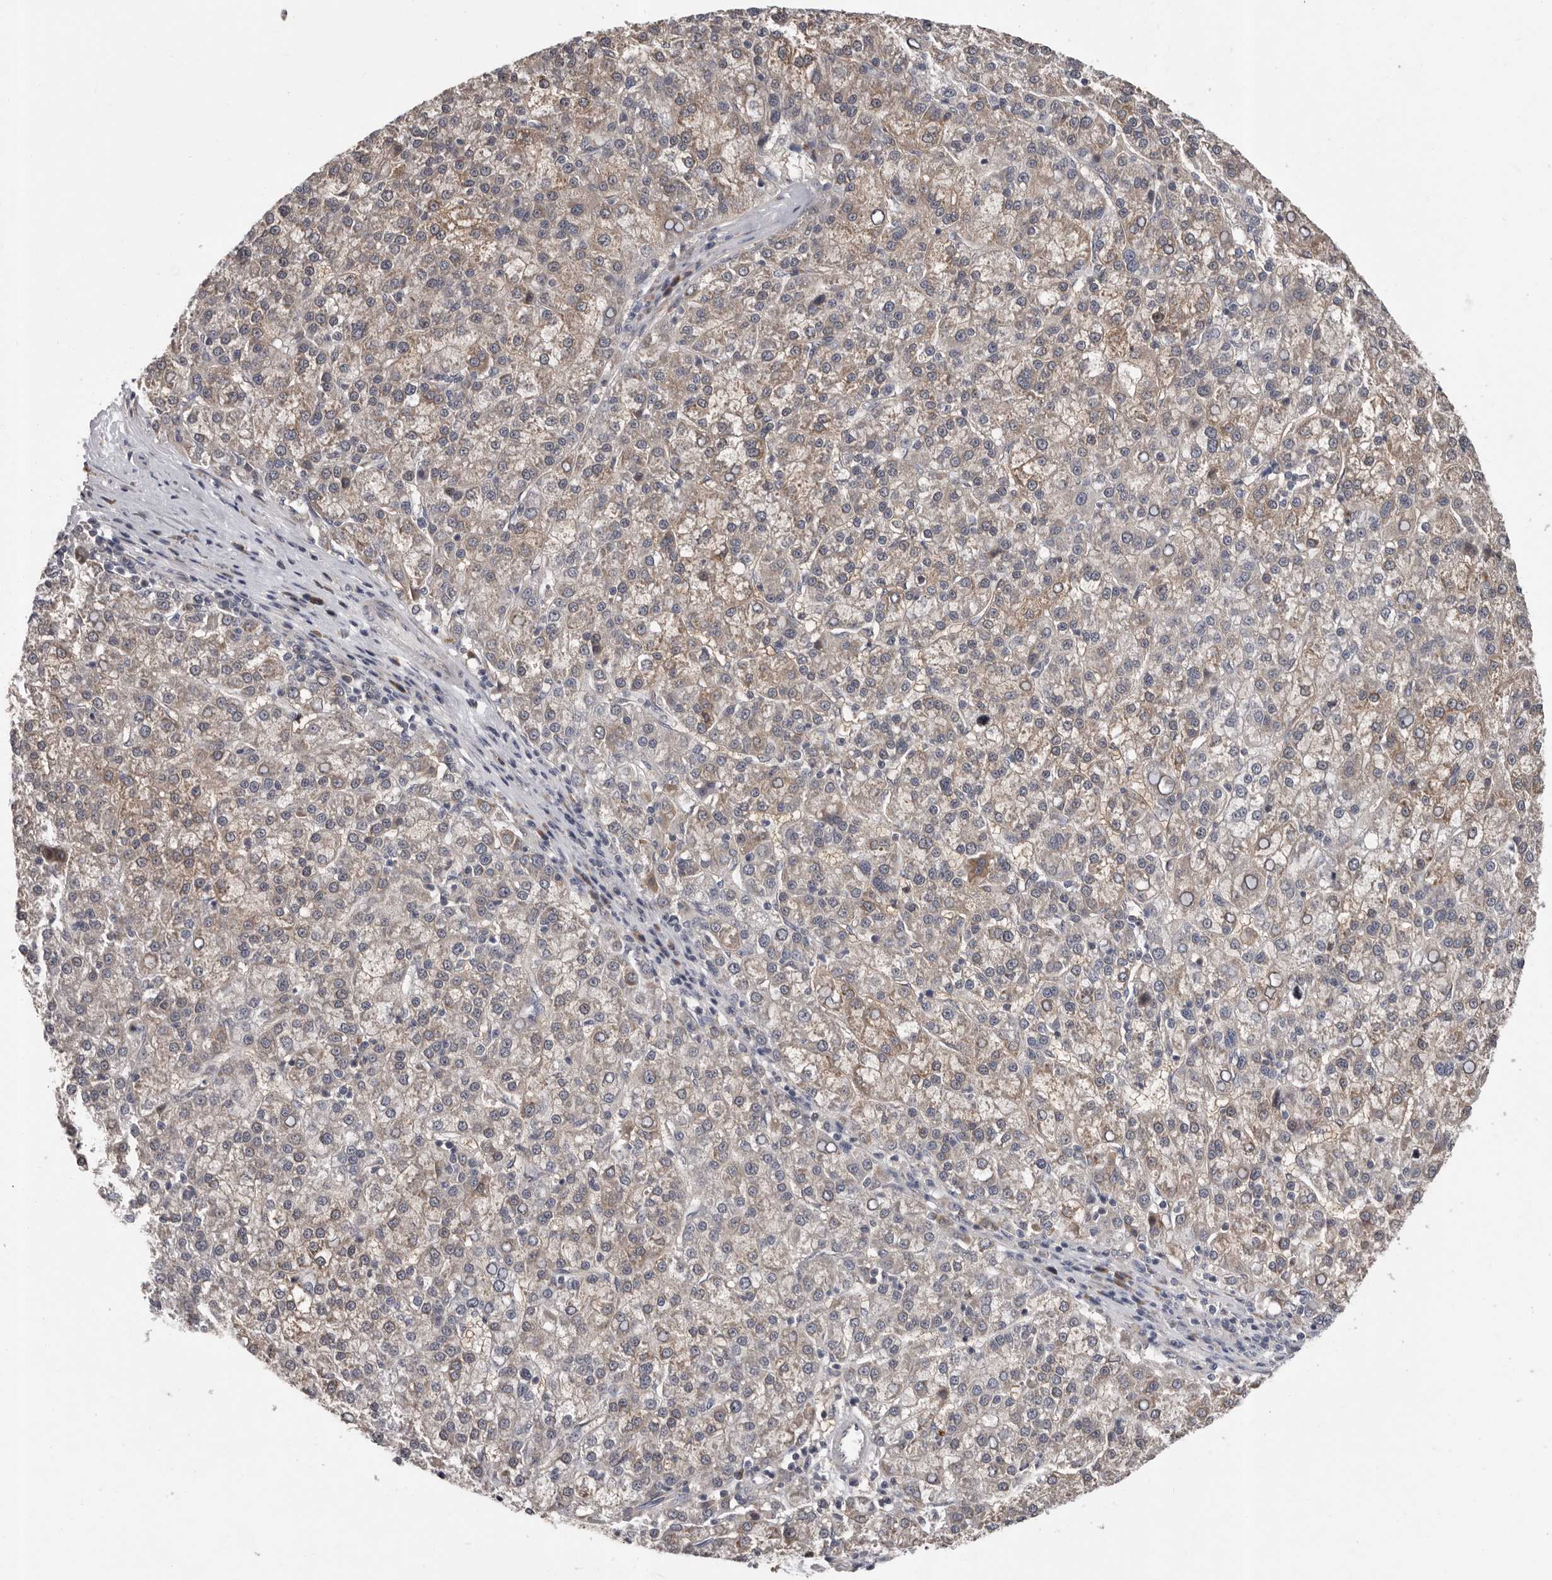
{"staining": {"intensity": "weak", "quantity": ">75%", "location": "cytoplasmic/membranous"}, "tissue": "liver cancer", "cell_type": "Tumor cells", "image_type": "cancer", "snomed": [{"axis": "morphology", "description": "Carcinoma, Hepatocellular, NOS"}, {"axis": "topography", "description": "Liver"}], "caption": "DAB immunohistochemical staining of liver cancer (hepatocellular carcinoma) reveals weak cytoplasmic/membranous protein staining in approximately >75% of tumor cells.", "gene": "RALGPS2", "patient": {"sex": "female", "age": 58}}